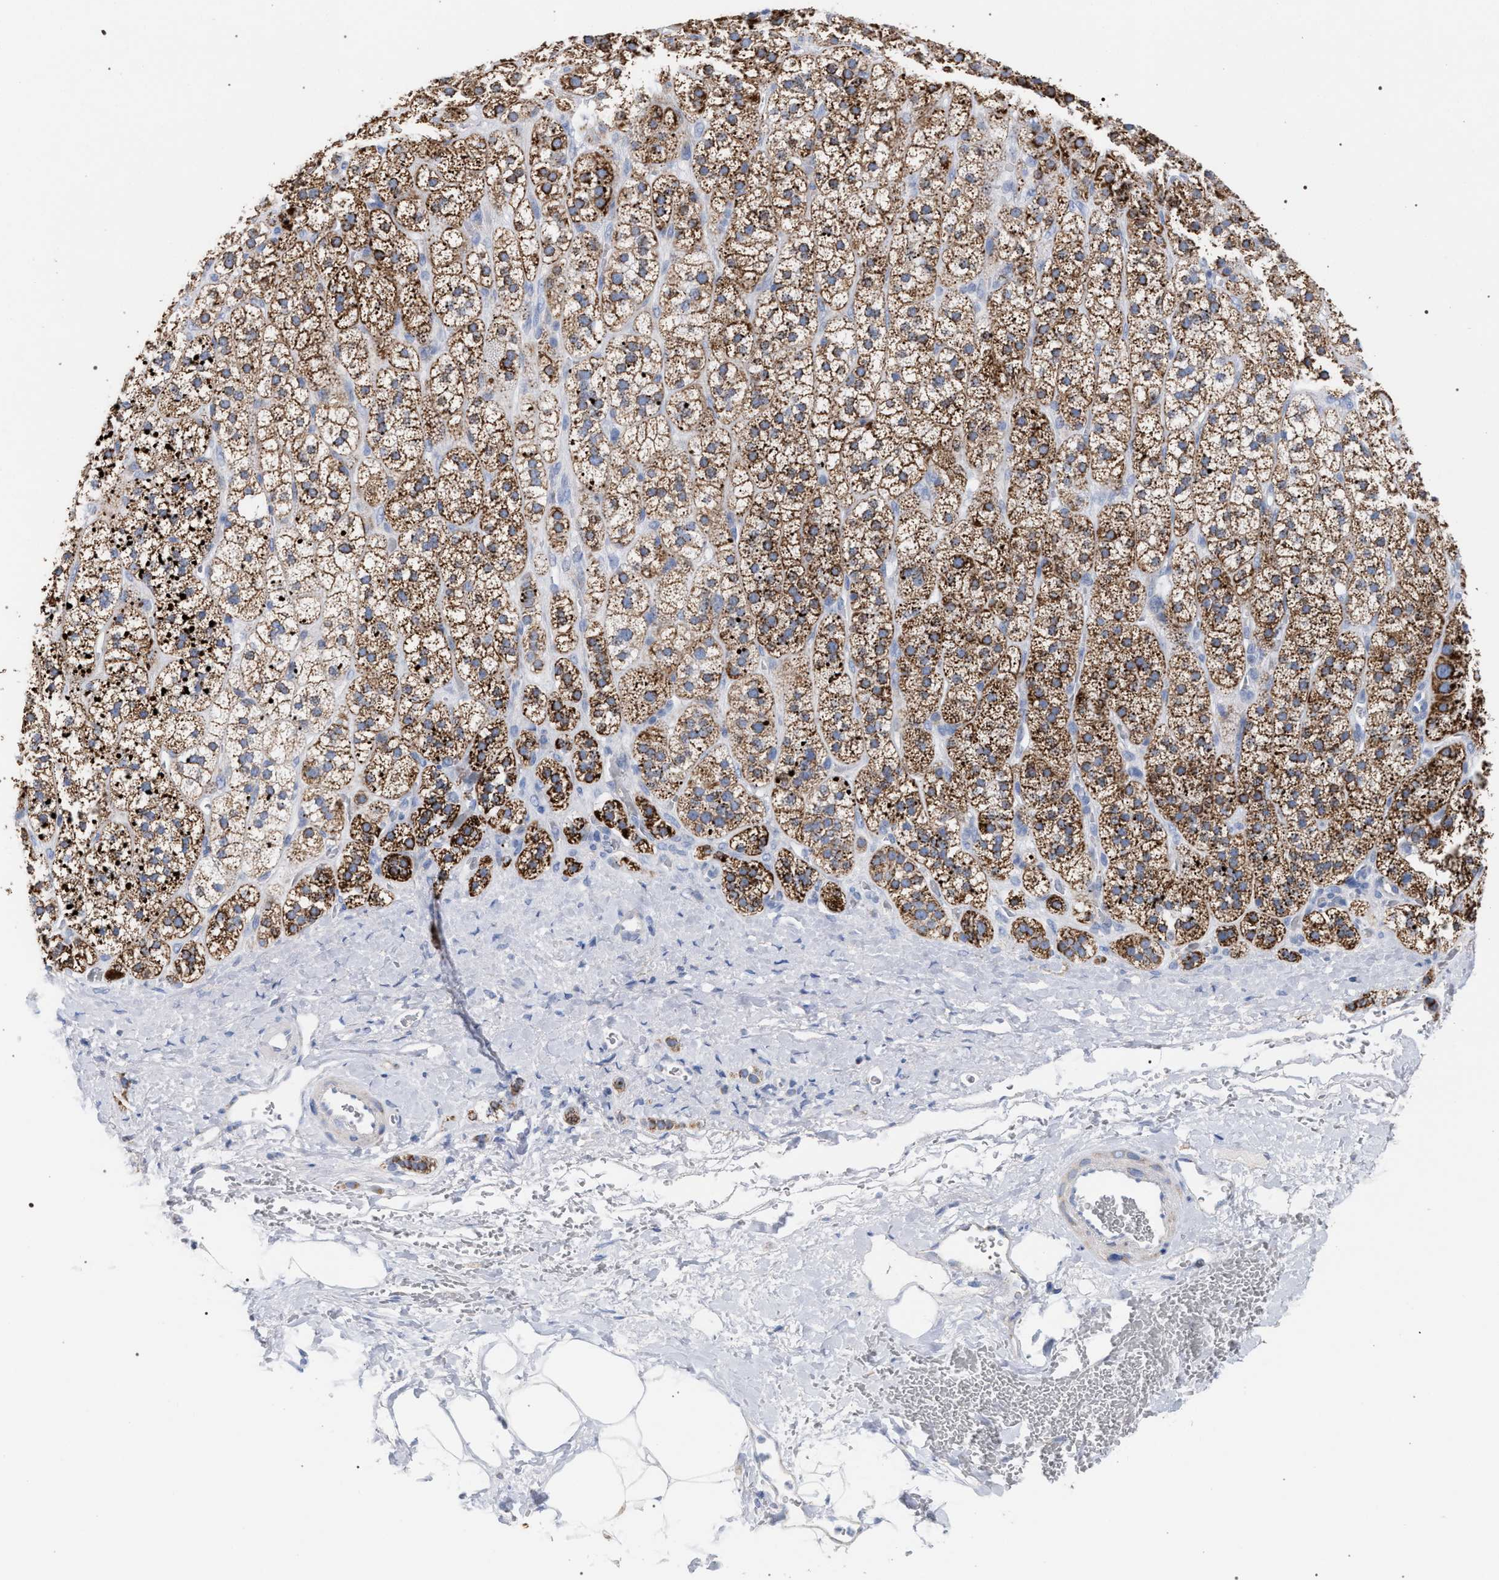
{"staining": {"intensity": "strong", "quantity": ">75%", "location": "cytoplasmic/membranous"}, "tissue": "adrenal gland", "cell_type": "Glandular cells", "image_type": "normal", "snomed": [{"axis": "morphology", "description": "Normal tissue, NOS"}, {"axis": "topography", "description": "Adrenal gland"}], "caption": "Protein analysis of normal adrenal gland displays strong cytoplasmic/membranous positivity in about >75% of glandular cells. The staining was performed using DAB (3,3'-diaminobenzidine) to visualize the protein expression in brown, while the nuclei were stained in blue with hematoxylin (Magnification: 20x).", "gene": "ECI2", "patient": {"sex": "male", "age": 56}}